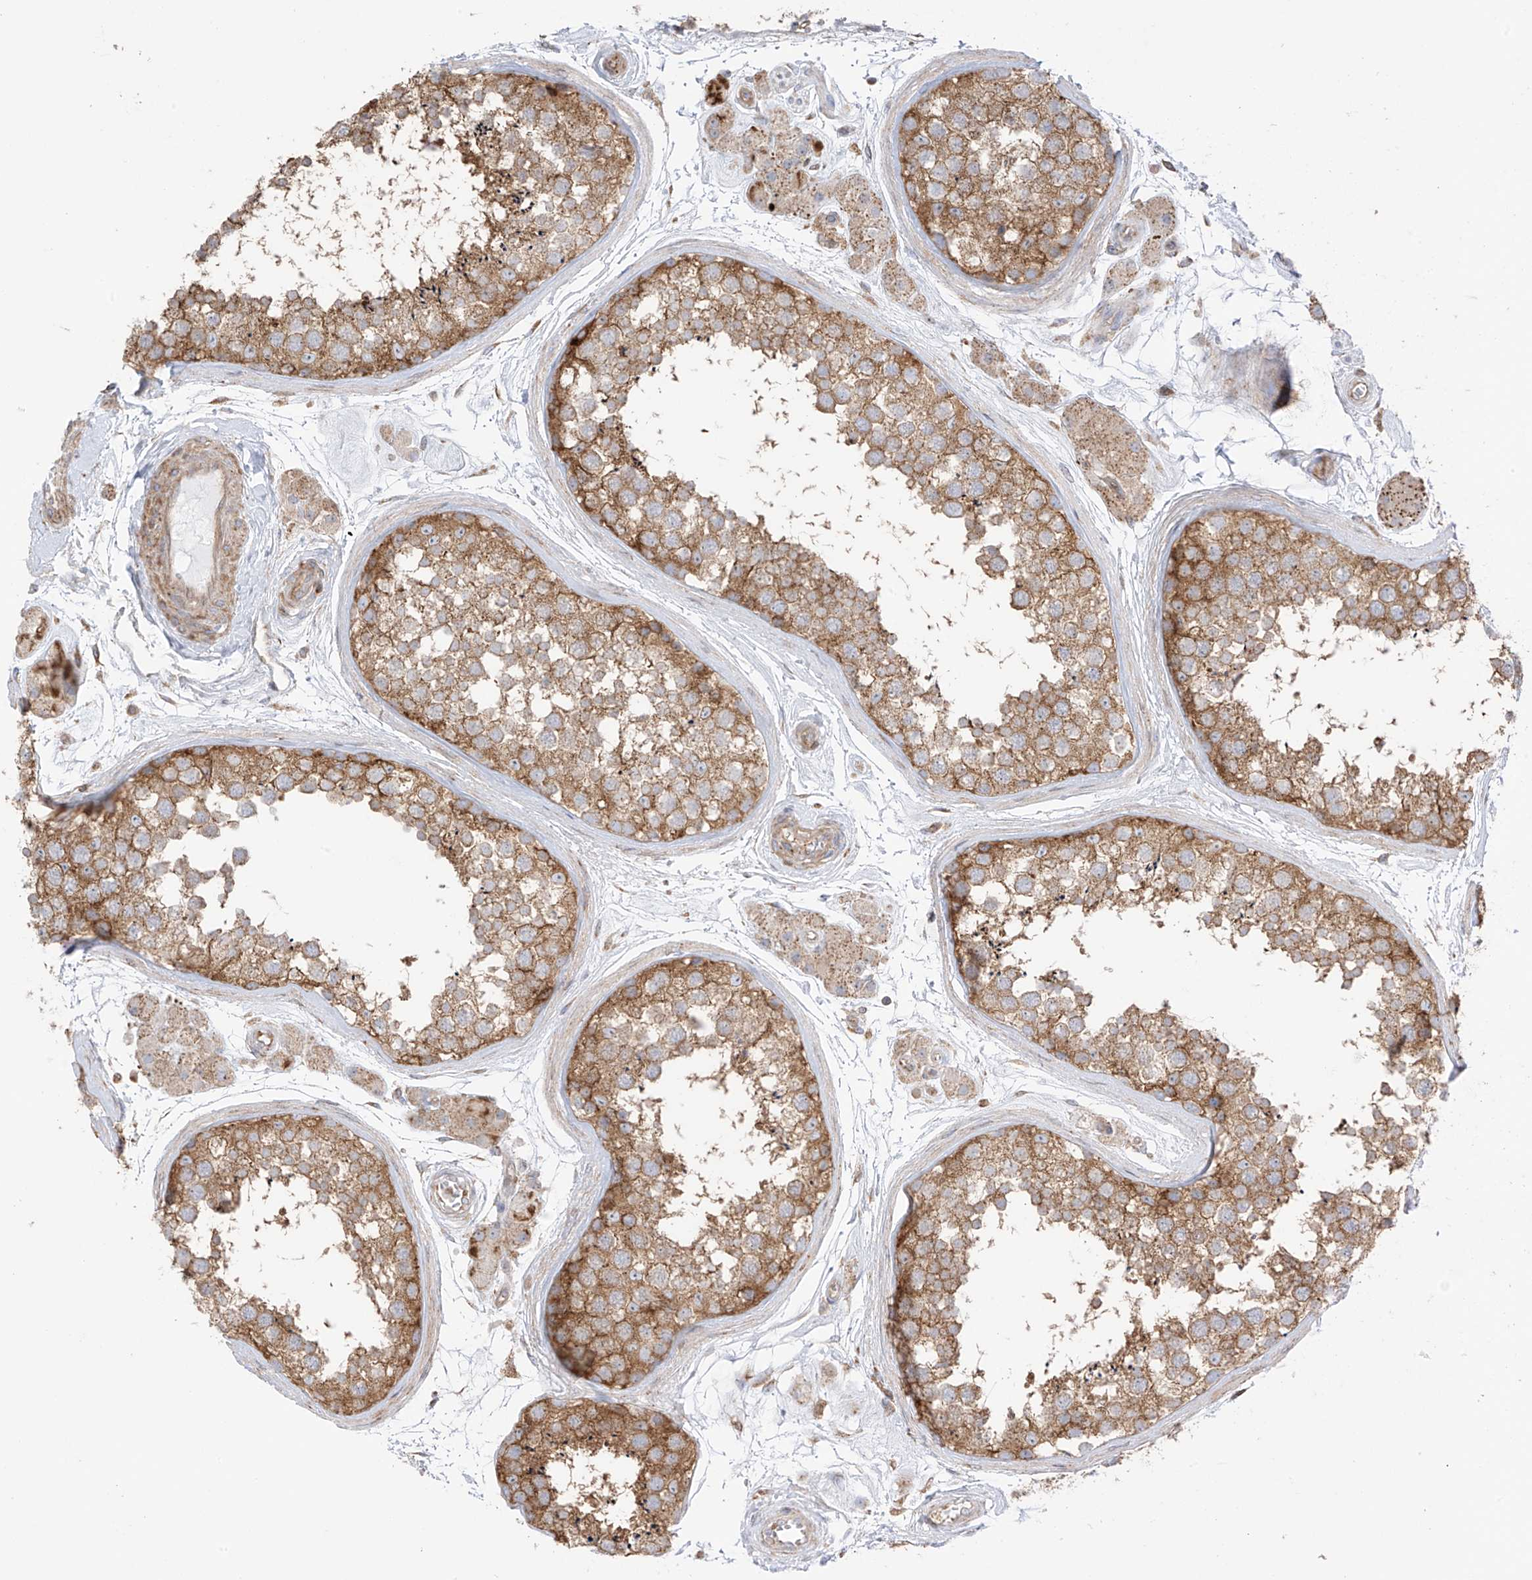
{"staining": {"intensity": "strong", "quantity": ">75%", "location": "cytoplasmic/membranous"}, "tissue": "testis", "cell_type": "Cells in seminiferous ducts", "image_type": "normal", "snomed": [{"axis": "morphology", "description": "Normal tissue, NOS"}, {"axis": "topography", "description": "Testis"}], "caption": "Immunohistochemistry (IHC) micrograph of benign testis: human testis stained using immunohistochemistry shows high levels of strong protein expression localized specifically in the cytoplasmic/membranous of cells in seminiferous ducts, appearing as a cytoplasmic/membranous brown color.", "gene": "XKR3", "patient": {"sex": "male", "age": 56}}